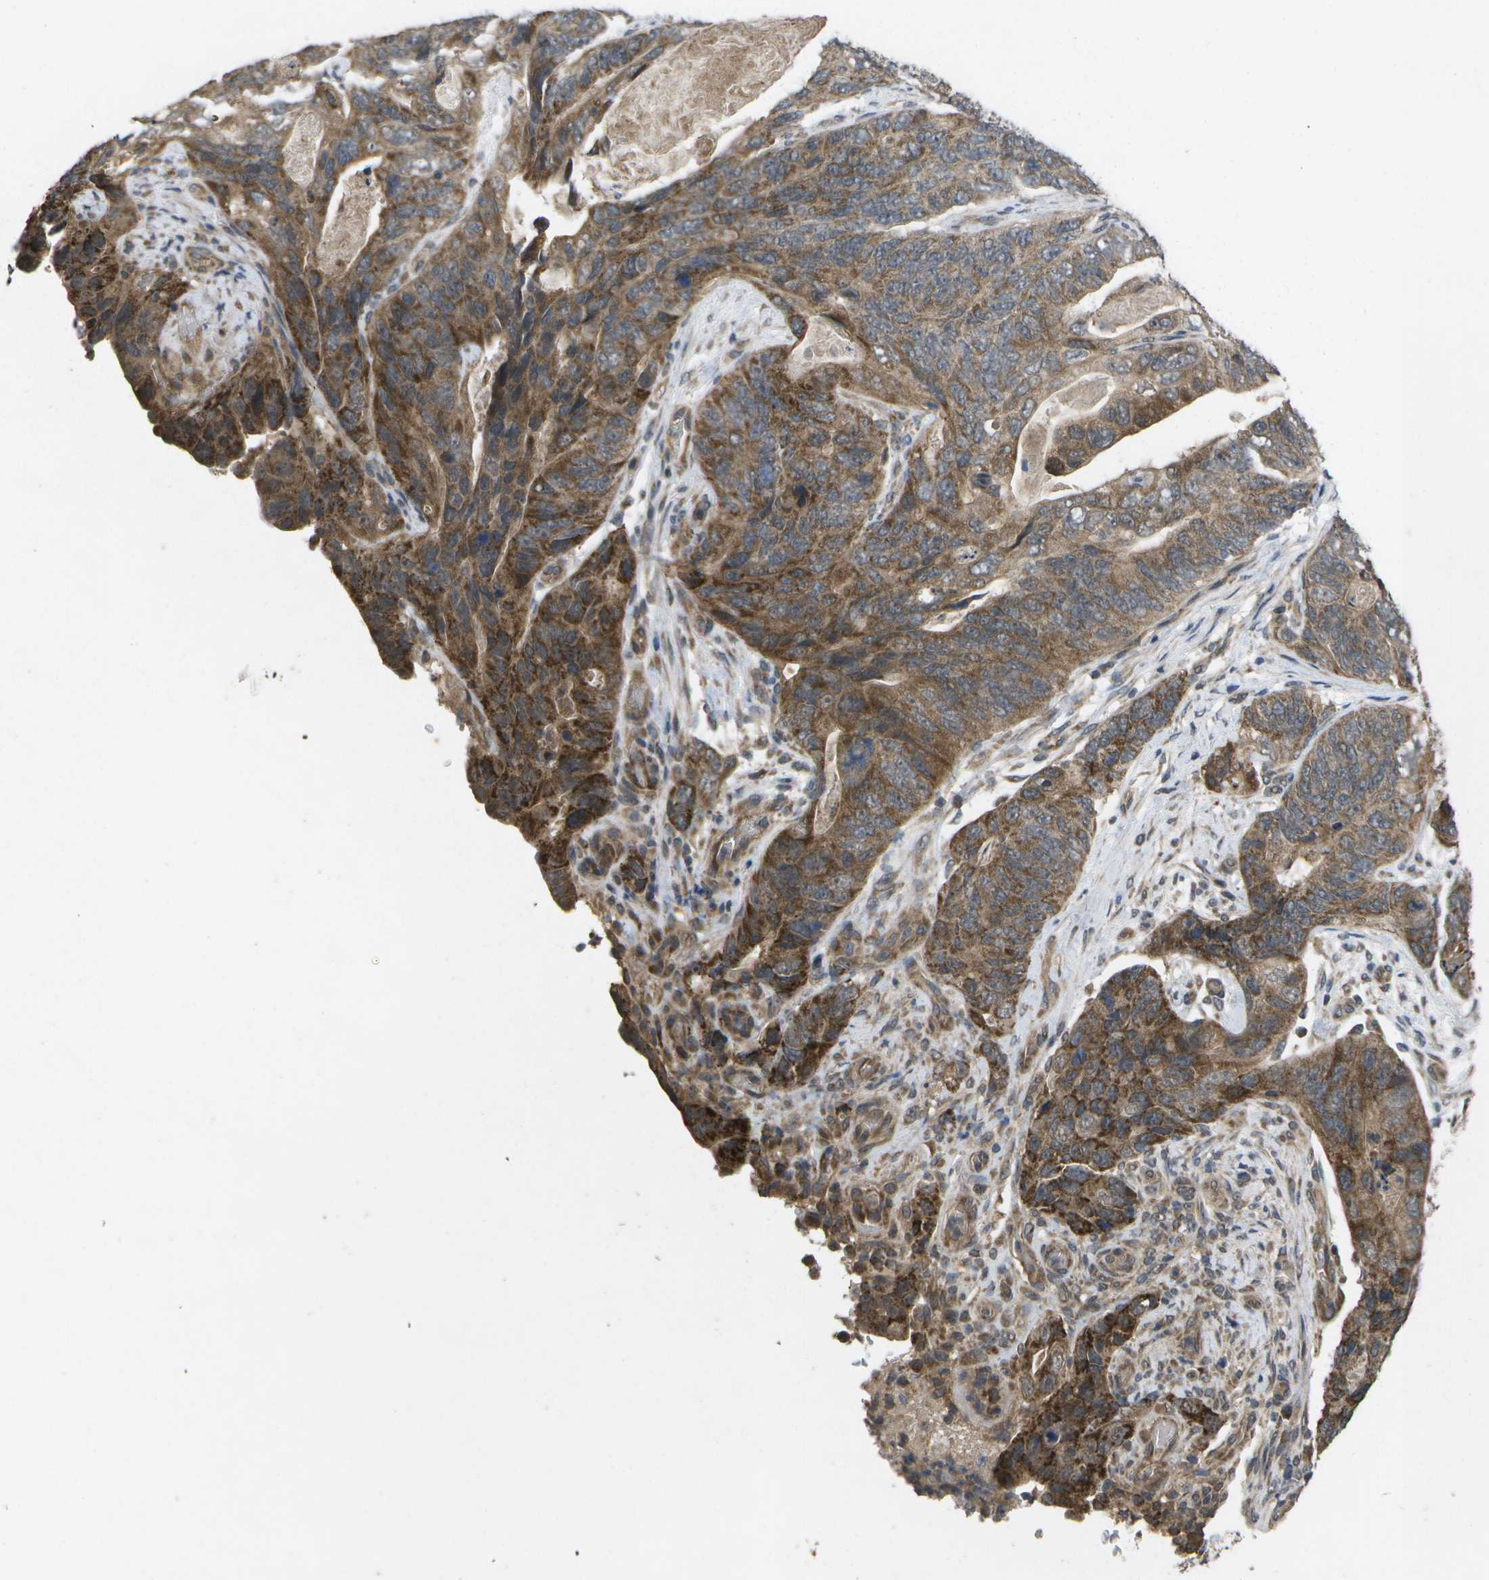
{"staining": {"intensity": "strong", "quantity": ">75%", "location": "cytoplasmic/membranous"}, "tissue": "stomach cancer", "cell_type": "Tumor cells", "image_type": "cancer", "snomed": [{"axis": "morphology", "description": "Adenocarcinoma, NOS"}, {"axis": "topography", "description": "Stomach"}], "caption": "Human stomach cancer stained with a brown dye shows strong cytoplasmic/membranous positive positivity in about >75% of tumor cells.", "gene": "ALAS1", "patient": {"sex": "female", "age": 89}}